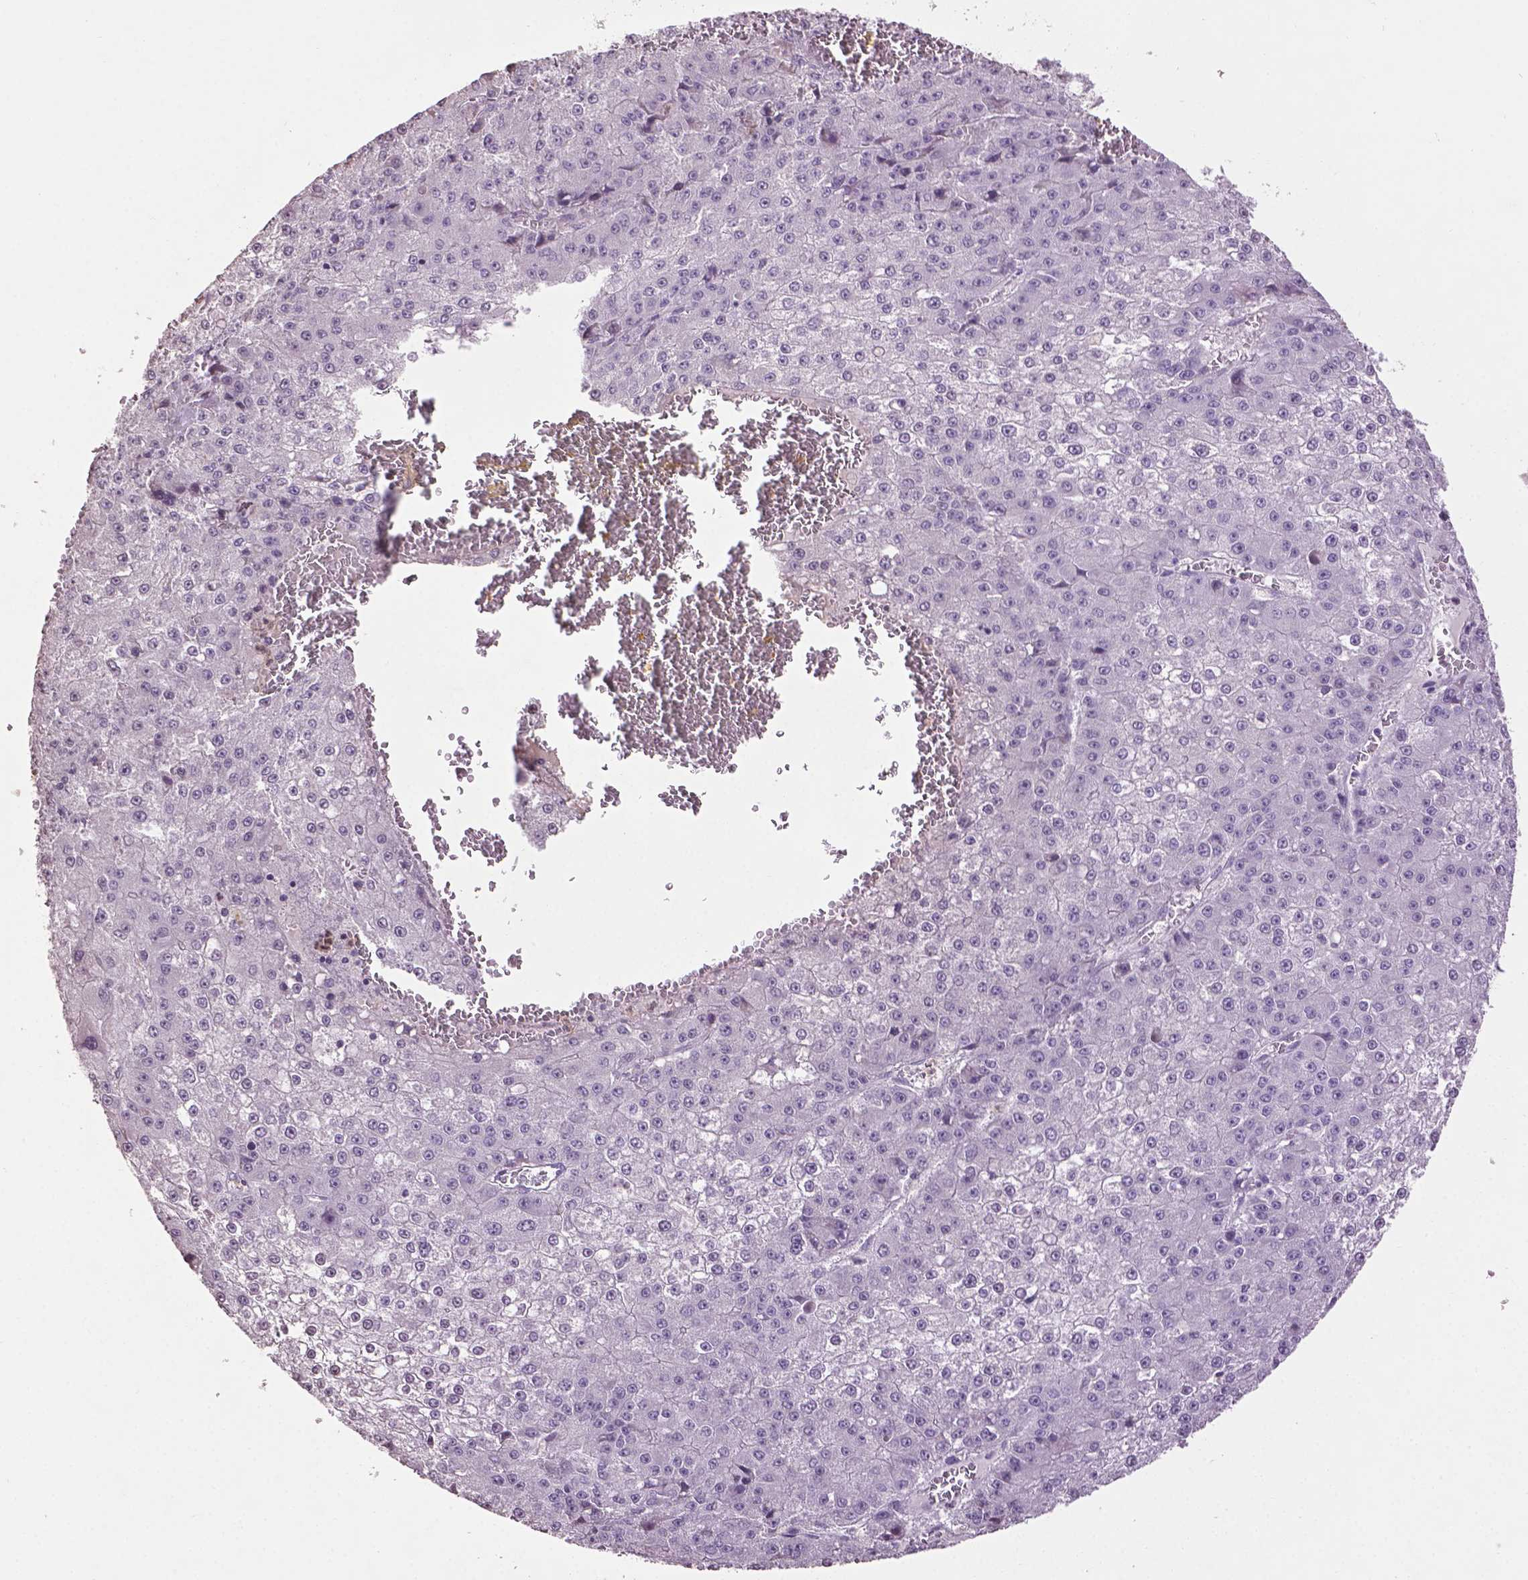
{"staining": {"intensity": "negative", "quantity": "none", "location": "none"}, "tissue": "liver cancer", "cell_type": "Tumor cells", "image_type": "cancer", "snomed": [{"axis": "morphology", "description": "Carcinoma, Hepatocellular, NOS"}, {"axis": "topography", "description": "Liver"}], "caption": "A photomicrograph of liver cancer stained for a protein demonstrates no brown staining in tumor cells.", "gene": "NTNG2", "patient": {"sex": "female", "age": 73}}